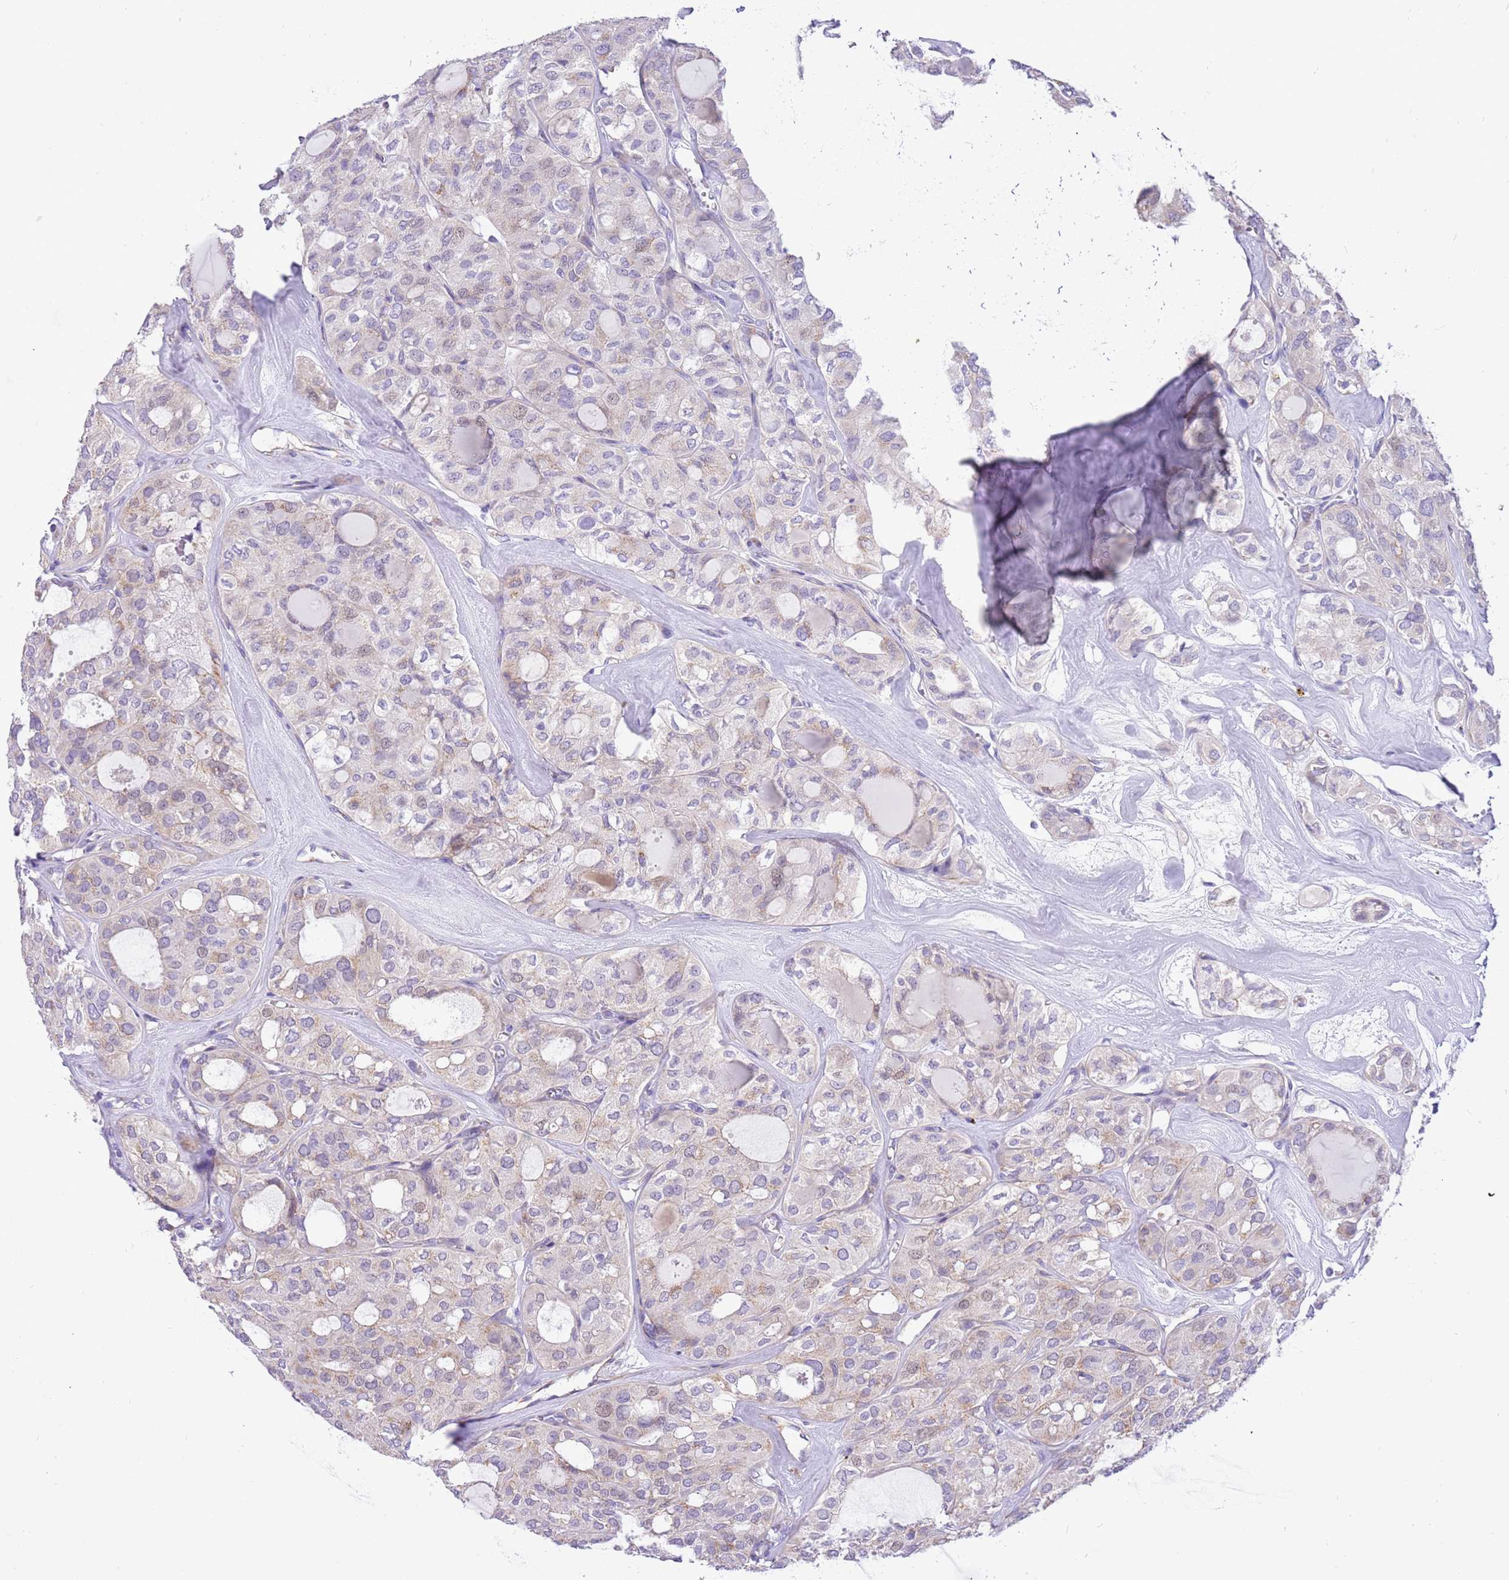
{"staining": {"intensity": "weak", "quantity": "<25%", "location": "cytoplasmic/membranous"}, "tissue": "thyroid cancer", "cell_type": "Tumor cells", "image_type": "cancer", "snomed": [{"axis": "morphology", "description": "Follicular adenoma carcinoma, NOS"}, {"axis": "topography", "description": "Thyroid gland"}], "caption": "Immunohistochemistry (IHC) of thyroid cancer (follicular adenoma carcinoma) demonstrates no positivity in tumor cells.", "gene": "COX17", "patient": {"sex": "male", "age": 75}}